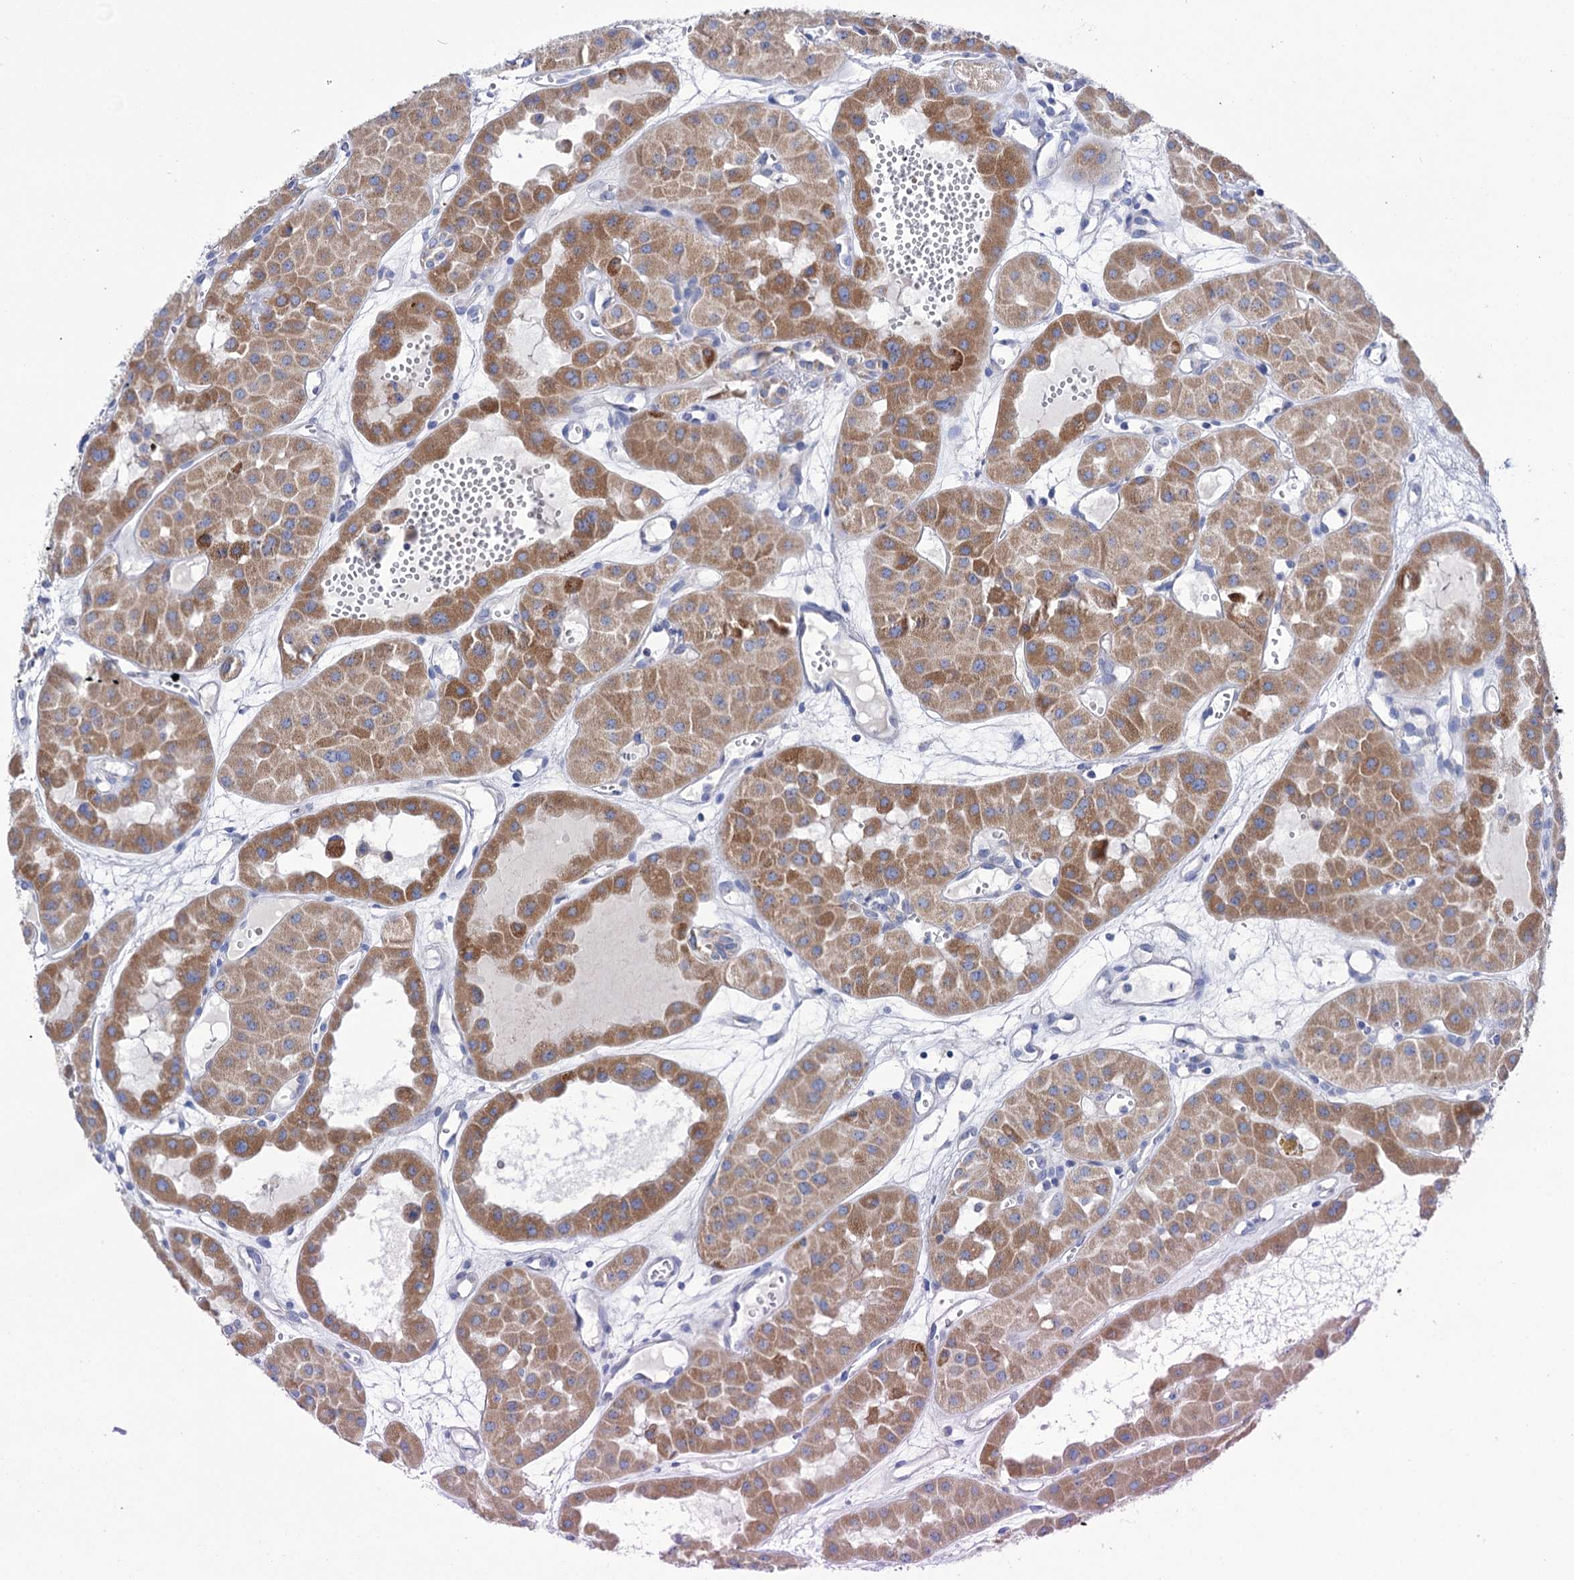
{"staining": {"intensity": "moderate", "quantity": ">75%", "location": "cytoplasmic/membranous"}, "tissue": "renal cancer", "cell_type": "Tumor cells", "image_type": "cancer", "snomed": [{"axis": "morphology", "description": "Carcinoma, NOS"}, {"axis": "topography", "description": "Kidney"}], "caption": "This image shows immunohistochemistry staining of renal cancer (carcinoma), with medium moderate cytoplasmic/membranous positivity in about >75% of tumor cells.", "gene": "YARS2", "patient": {"sex": "female", "age": 75}}